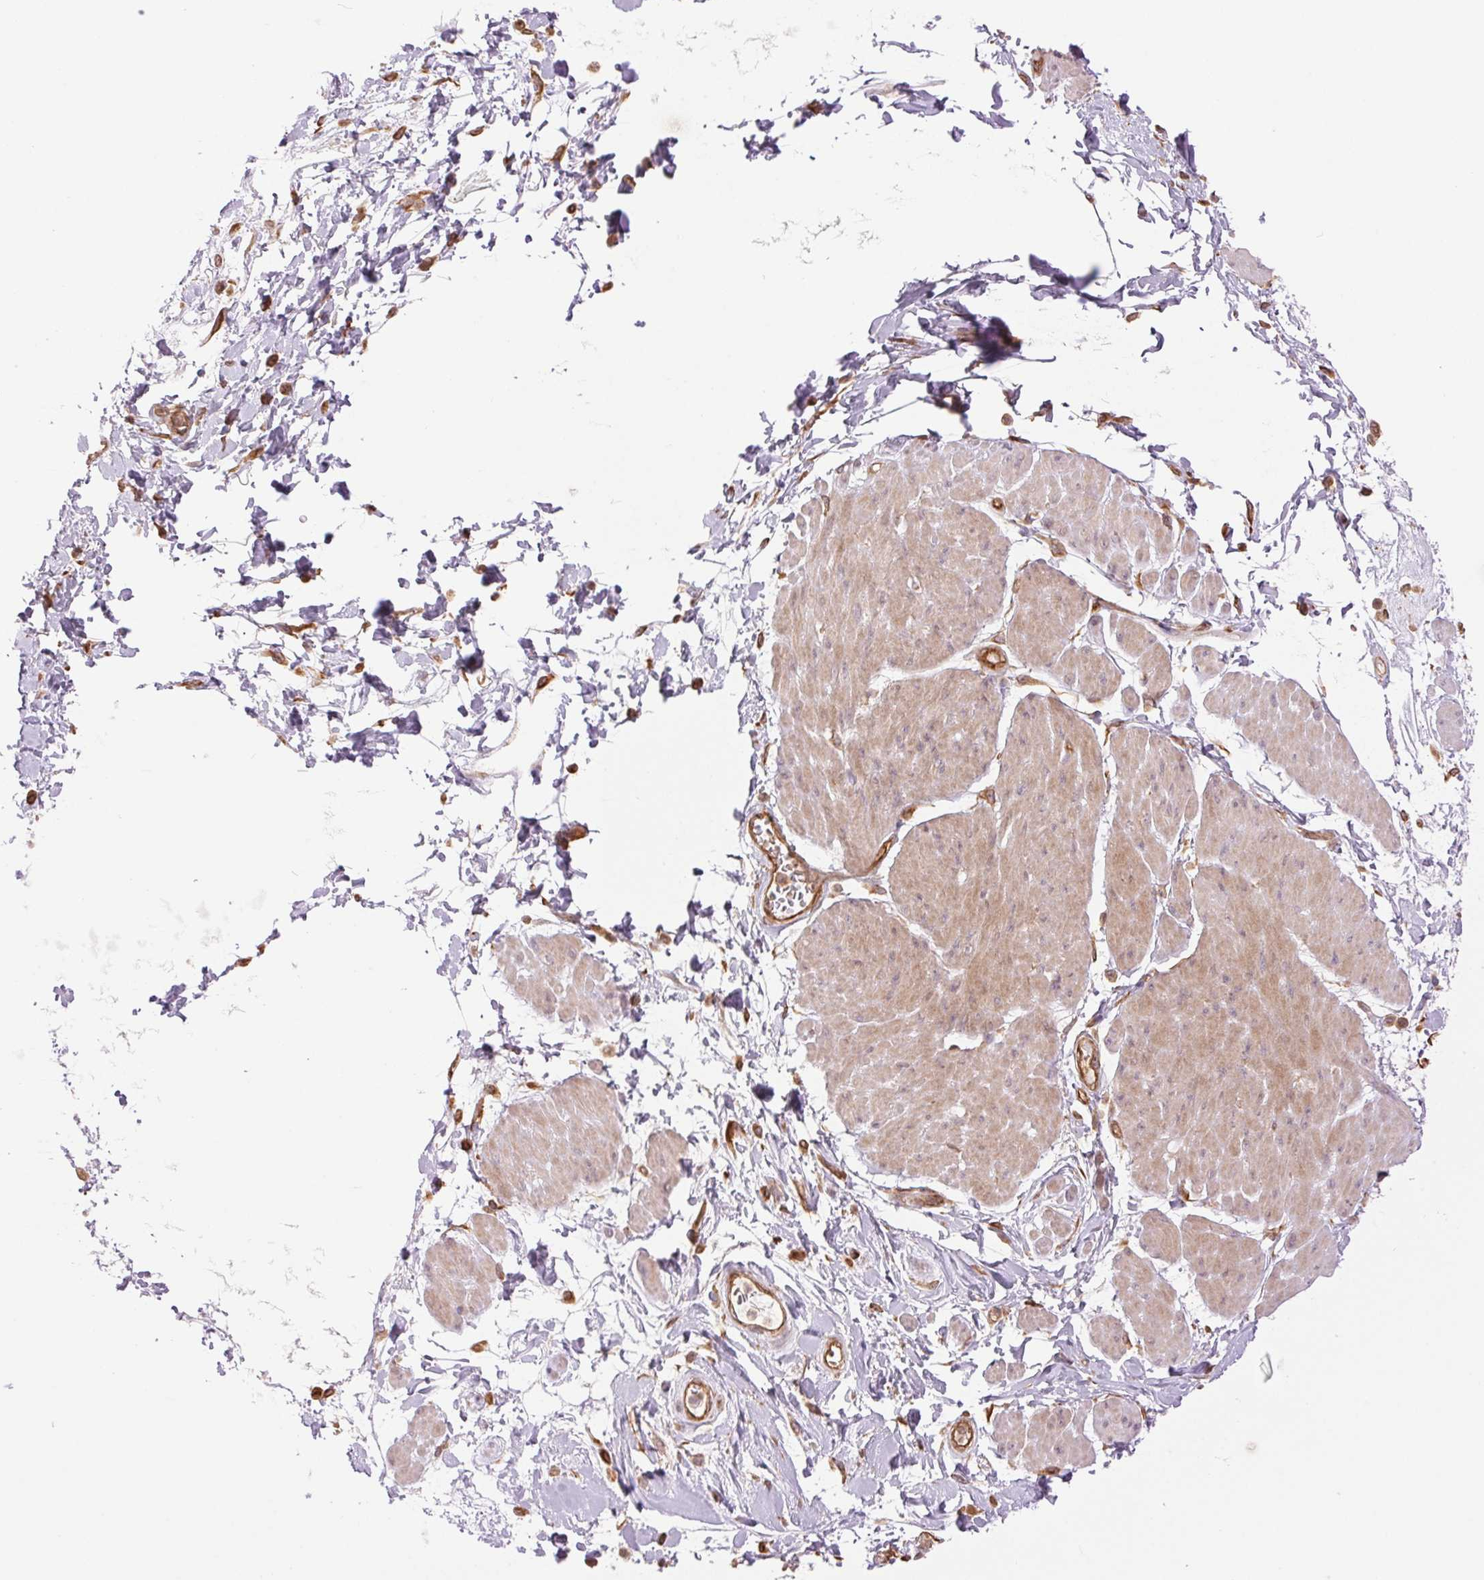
{"staining": {"intensity": "negative", "quantity": "none", "location": "none"}, "tissue": "adipose tissue", "cell_type": "Adipocytes", "image_type": "normal", "snomed": [{"axis": "morphology", "description": "Normal tissue, NOS"}, {"axis": "topography", "description": "Urinary bladder"}, {"axis": "topography", "description": "Peripheral nerve tissue"}], "caption": "Immunohistochemistry micrograph of benign adipose tissue stained for a protein (brown), which shows no staining in adipocytes.", "gene": "STARD7", "patient": {"sex": "female", "age": 60}}